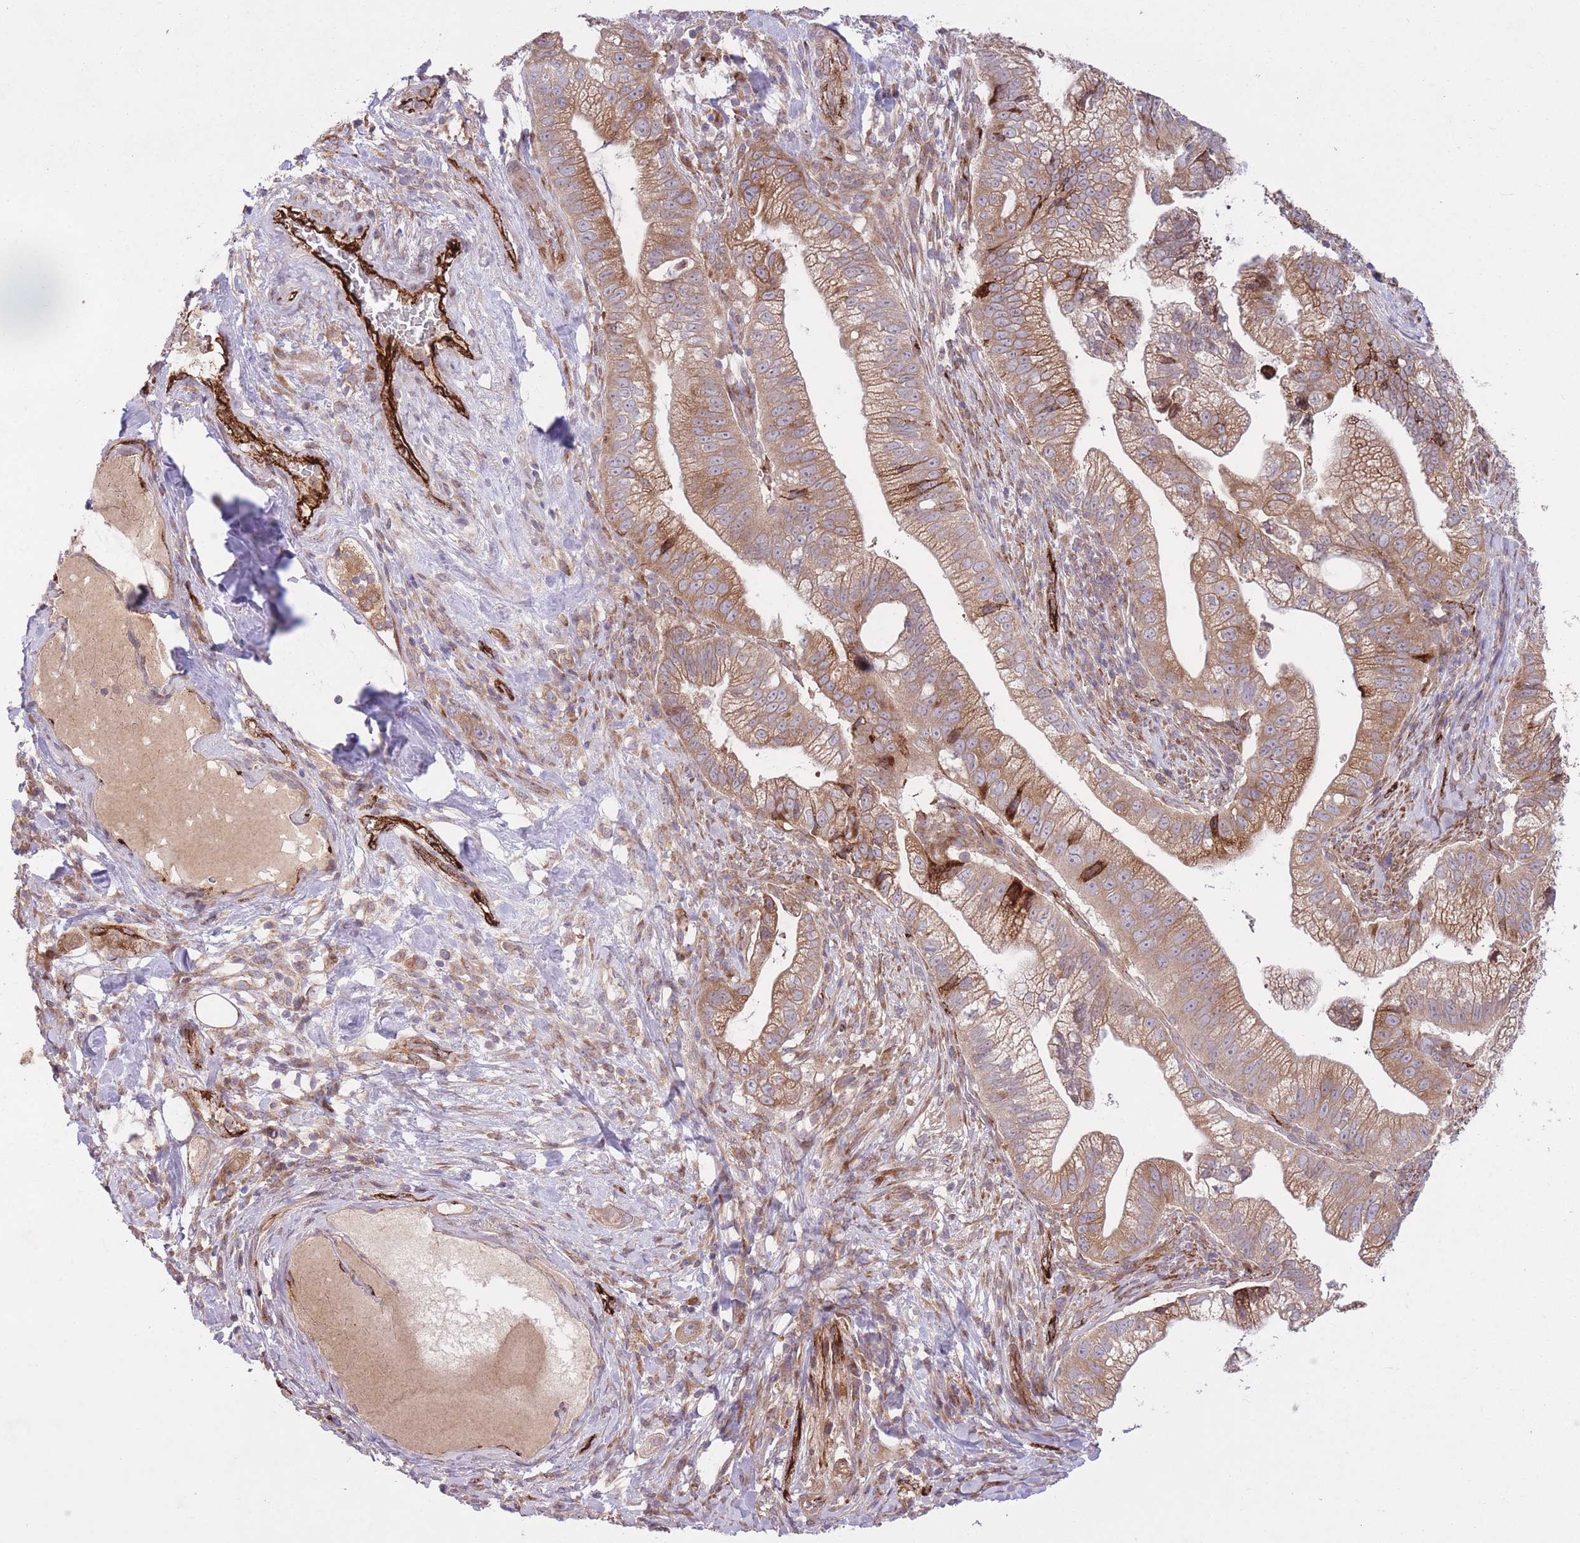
{"staining": {"intensity": "moderate", "quantity": ">75%", "location": "cytoplasmic/membranous"}, "tissue": "pancreatic cancer", "cell_type": "Tumor cells", "image_type": "cancer", "snomed": [{"axis": "morphology", "description": "Adenocarcinoma, NOS"}, {"axis": "topography", "description": "Pancreas"}], "caption": "A micrograph of pancreatic adenocarcinoma stained for a protein exhibits moderate cytoplasmic/membranous brown staining in tumor cells.", "gene": "CISH", "patient": {"sex": "male", "age": 70}}